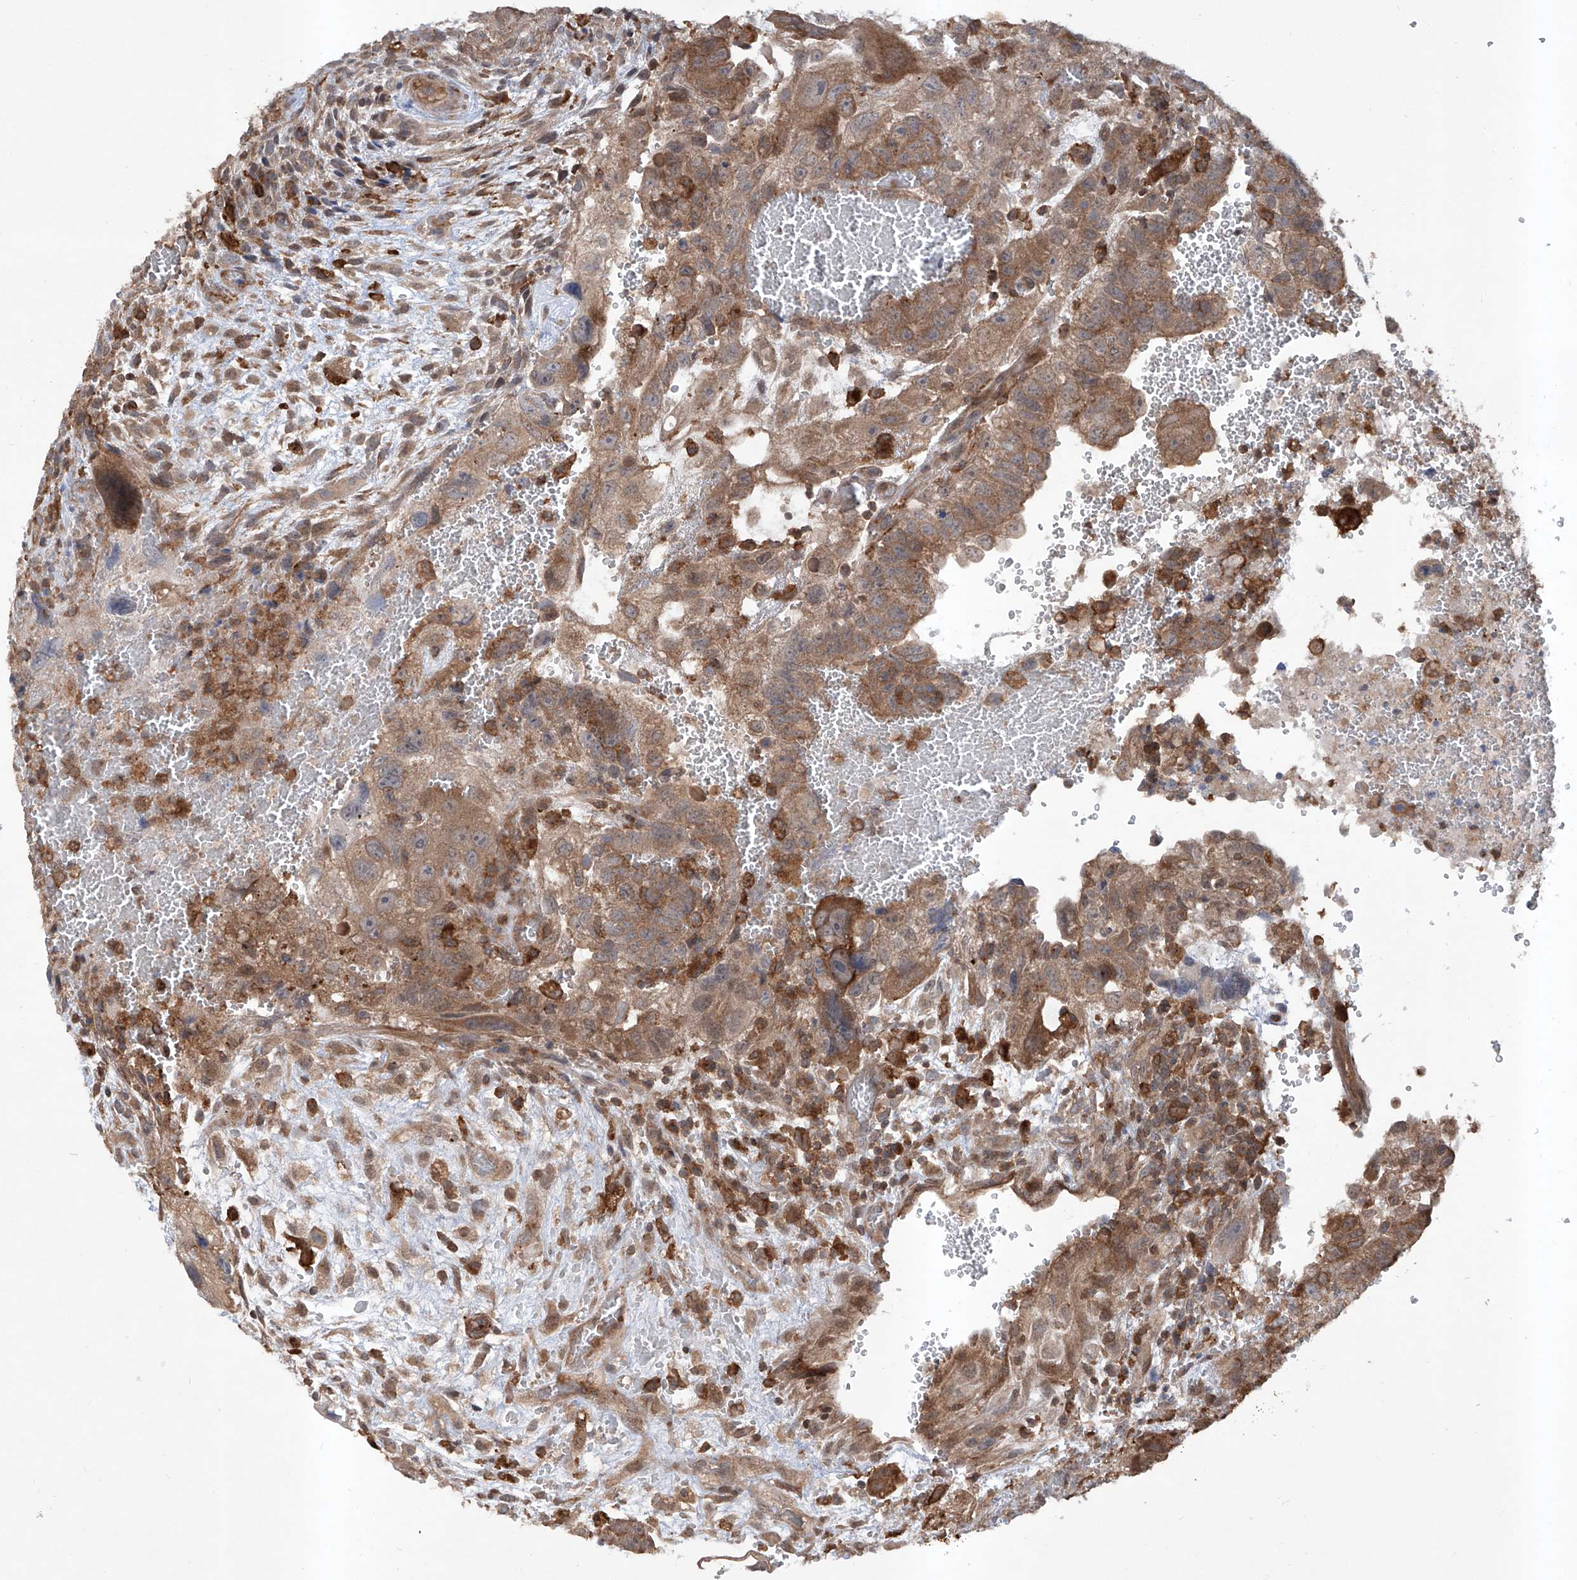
{"staining": {"intensity": "moderate", "quantity": ">75%", "location": "cytoplasmic/membranous"}, "tissue": "testis cancer", "cell_type": "Tumor cells", "image_type": "cancer", "snomed": [{"axis": "morphology", "description": "Carcinoma, Embryonal, NOS"}, {"axis": "topography", "description": "Testis"}], "caption": "Protein staining of testis embryonal carcinoma tissue shows moderate cytoplasmic/membranous positivity in about >75% of tumor cells.", "gene": "HOXC8", "patient": {"sex": "male", "age": 37}}